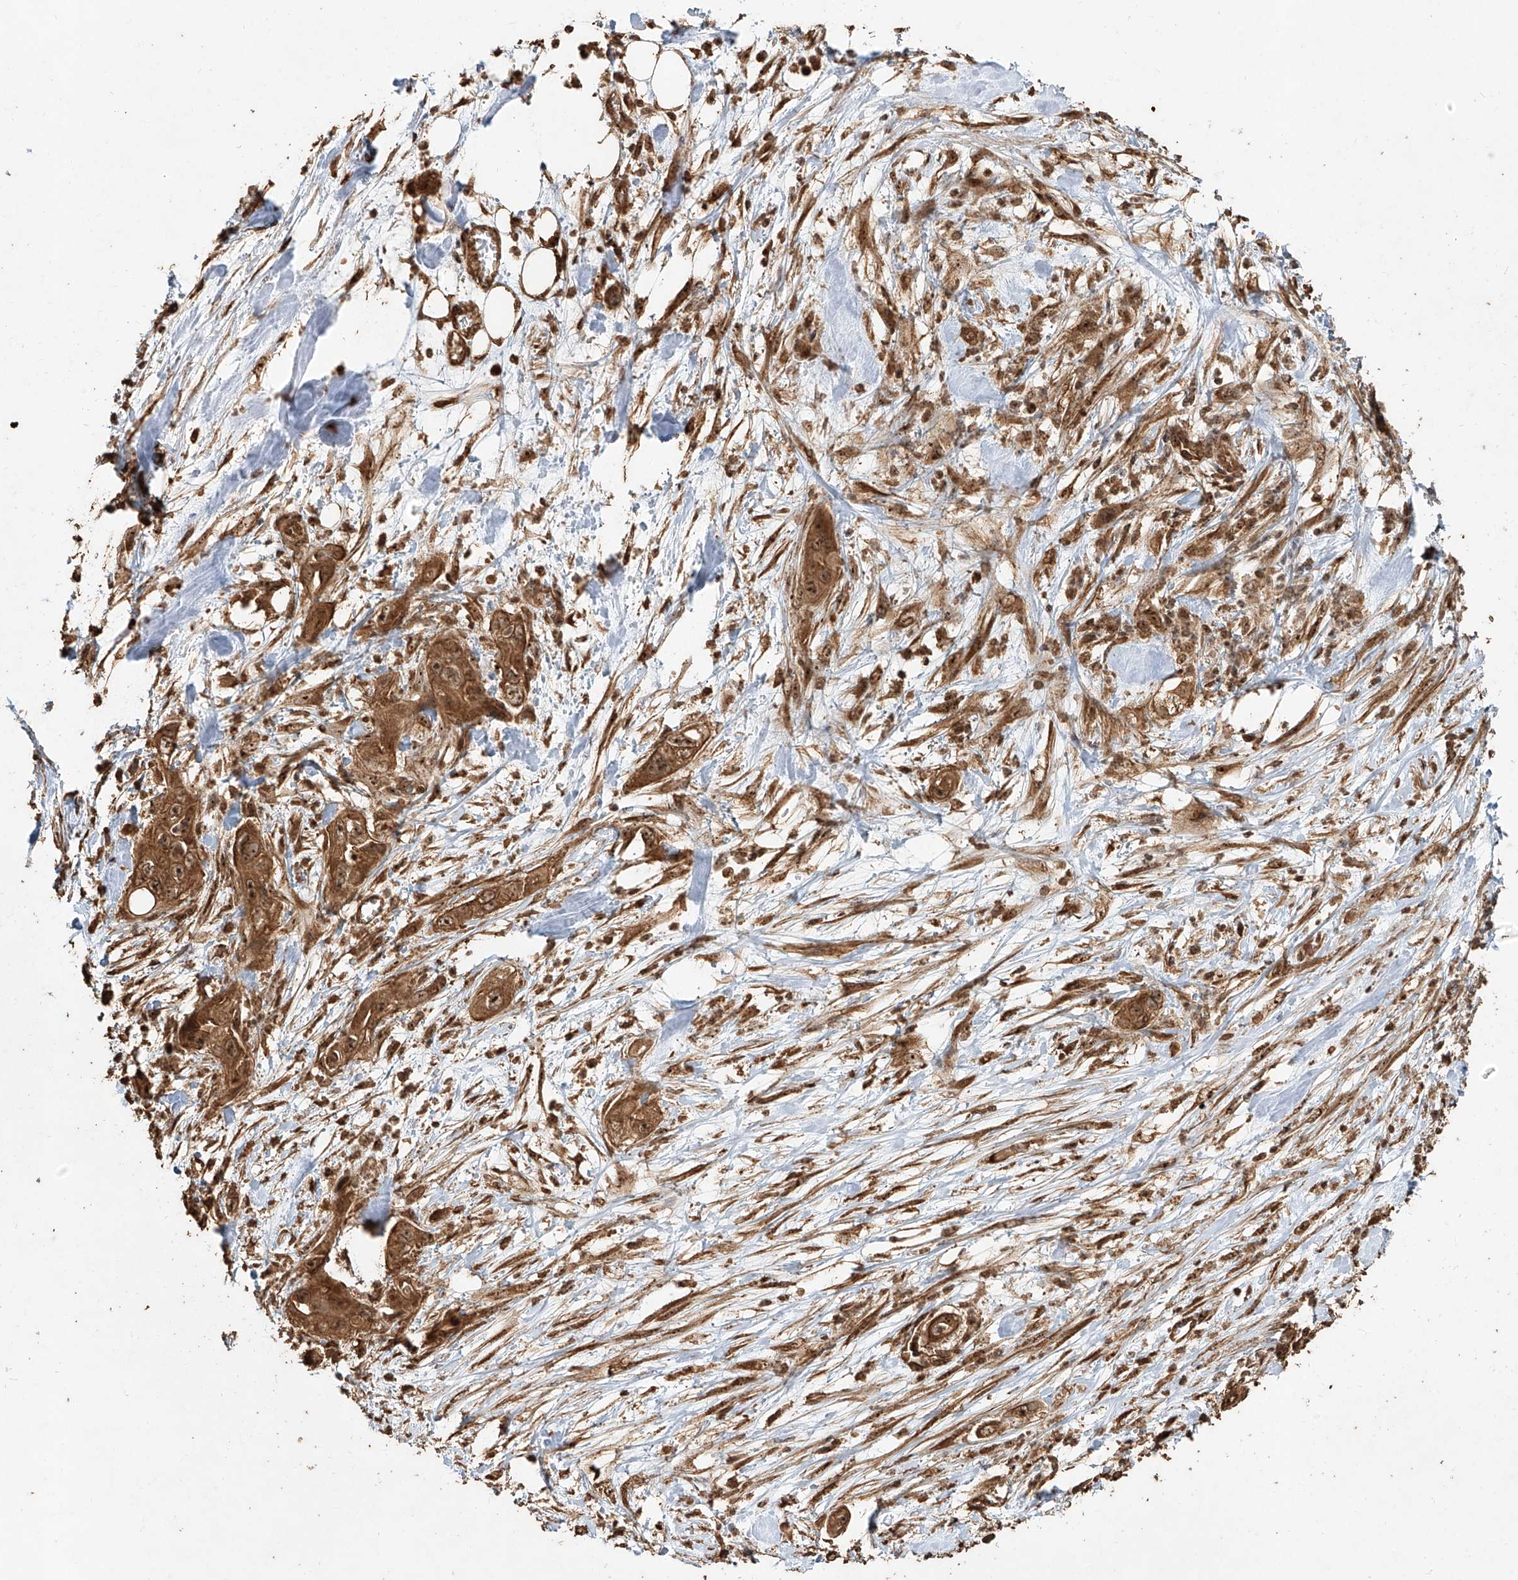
{"staining": {"intensity": "moderate", "quantity": ">75%", "location": "cytoplasmic/membranous,nuclear"}, "tissue": "pancreatic cancer", "cell_type": "Tumor cells", "image_type": "cancer", "snomed": [{"axis": "morphology", "description": "Adenocarcinoma, NOS"}, {"axis": "topography", "description": "Pancreas"}], "caption": "Human pancreatic cancer stained for a protein (brown) shows moderate cytoplasmic/membranous and nuclear positive expression in about >75% of tumor cells.", "gene": "ZNF660", "patient": {"sex": "female", "age": 78}}